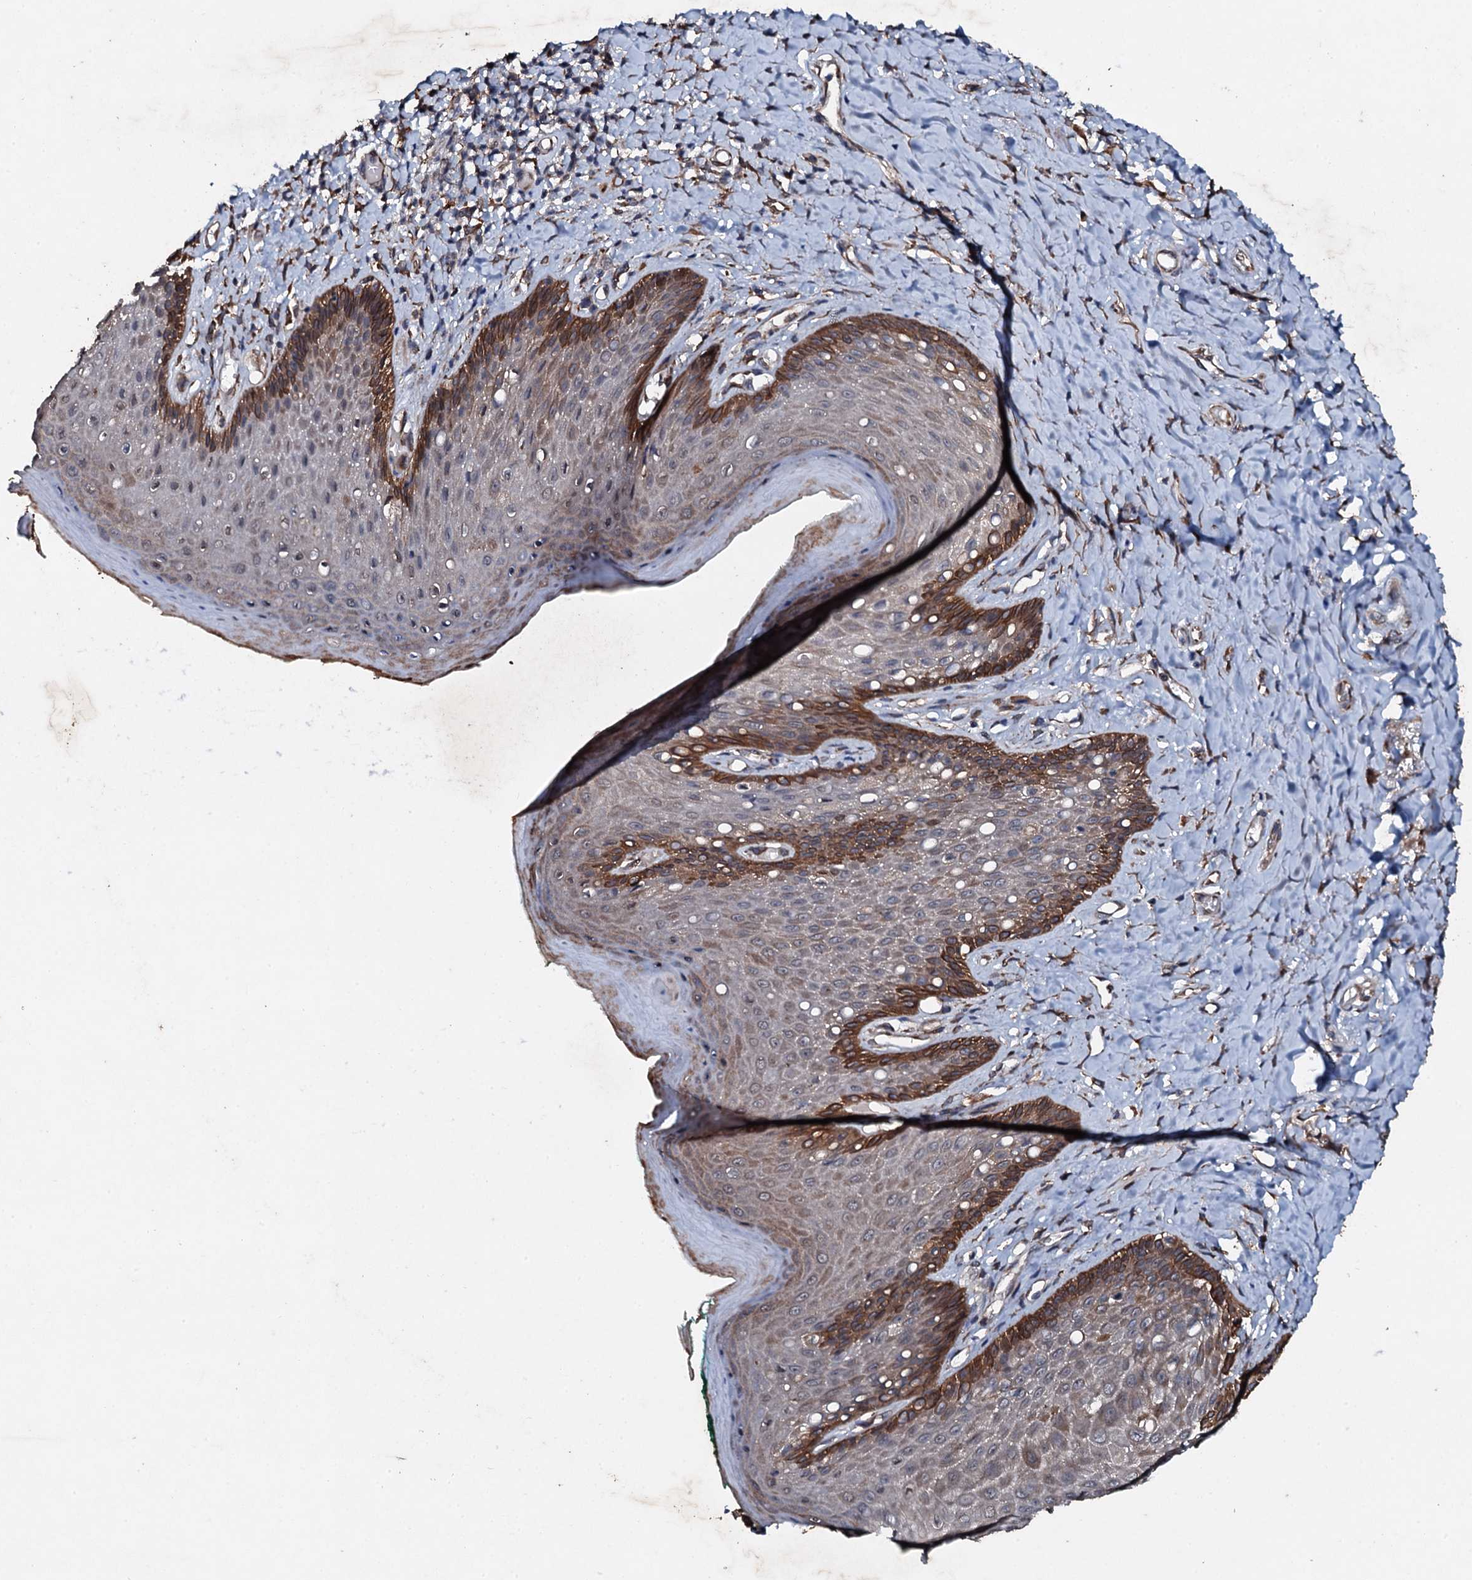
{"staining": {"intensity": "strong", "quantity": "<25%", "location": "cytoplasmic/membranous"}, "tissue": "skin", "cell_type": "Epidermal cells", "image_type": "normal", "snomed": [{"axis": "morphology", "description": "Normal tissue, NOS"}, {"axis": "topography", "description": "Anal"}], "caption": "This photomicrograph demonstrates immunohistochemistry (IHC) staining of benign human skin, with medium strong cytoplasmic/membranous expression in about <25% of epidermal cells.", "gene": "ADAMTS10", "patient": {"sex": "male", "age": 78}}